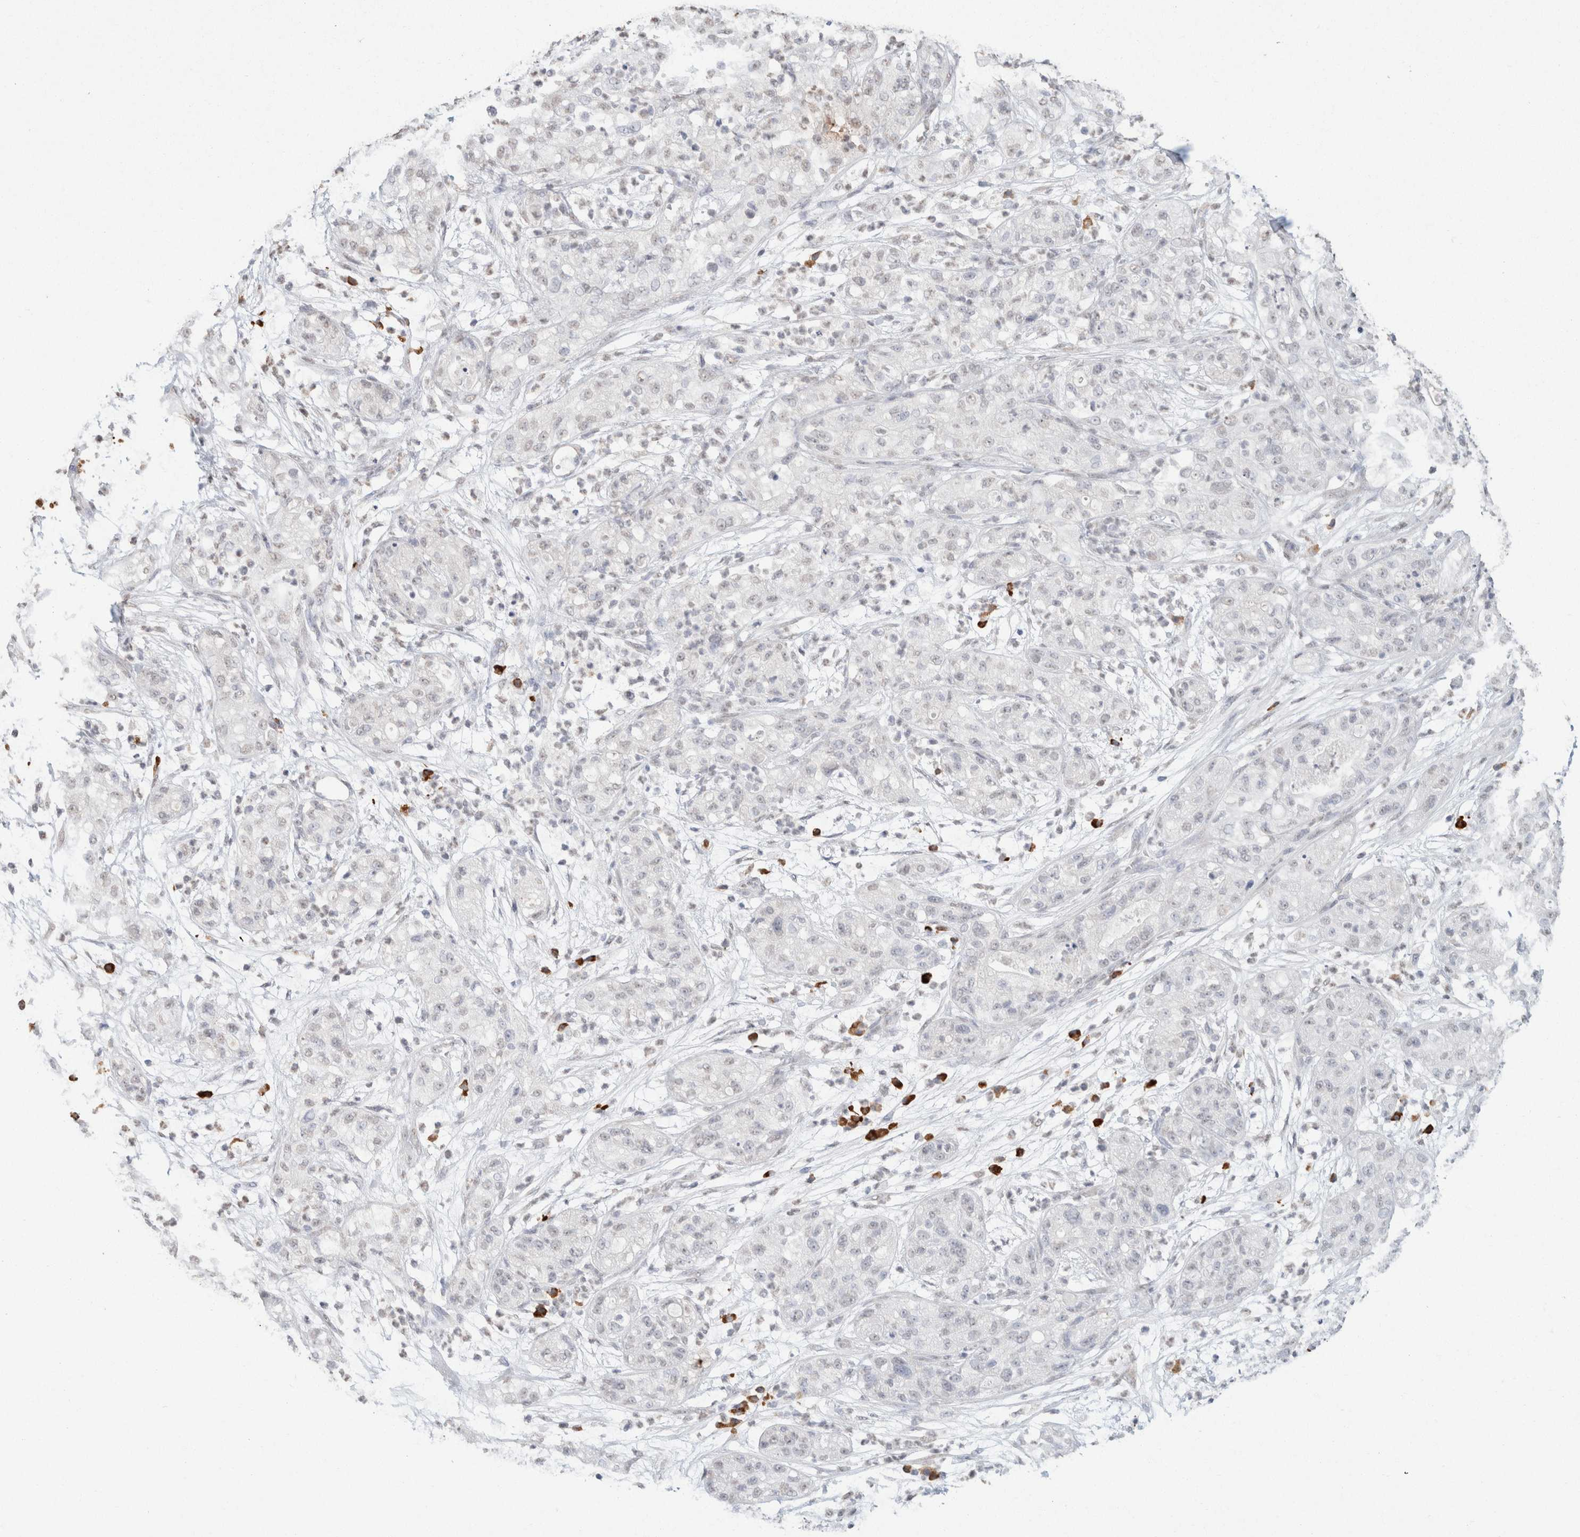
{"staining": {"intensity": "negative", "quantity": "none", "location": "none"}, "tissue": "pancreatic cancer", "cell_type": "Tumor cells", "image_type": "cancer", "snomed": [{"axis": "morphology", "description": "Adenocarcinoma, NOS"}, {"axis": "topography", "description": "Pancreas"}], "caption": "Tumor cells show no significant staining in pancreatic cancer. Nuclei are stained in blue.", "gene": "CD80", "patient": {"sex": "female", "age": 78}}